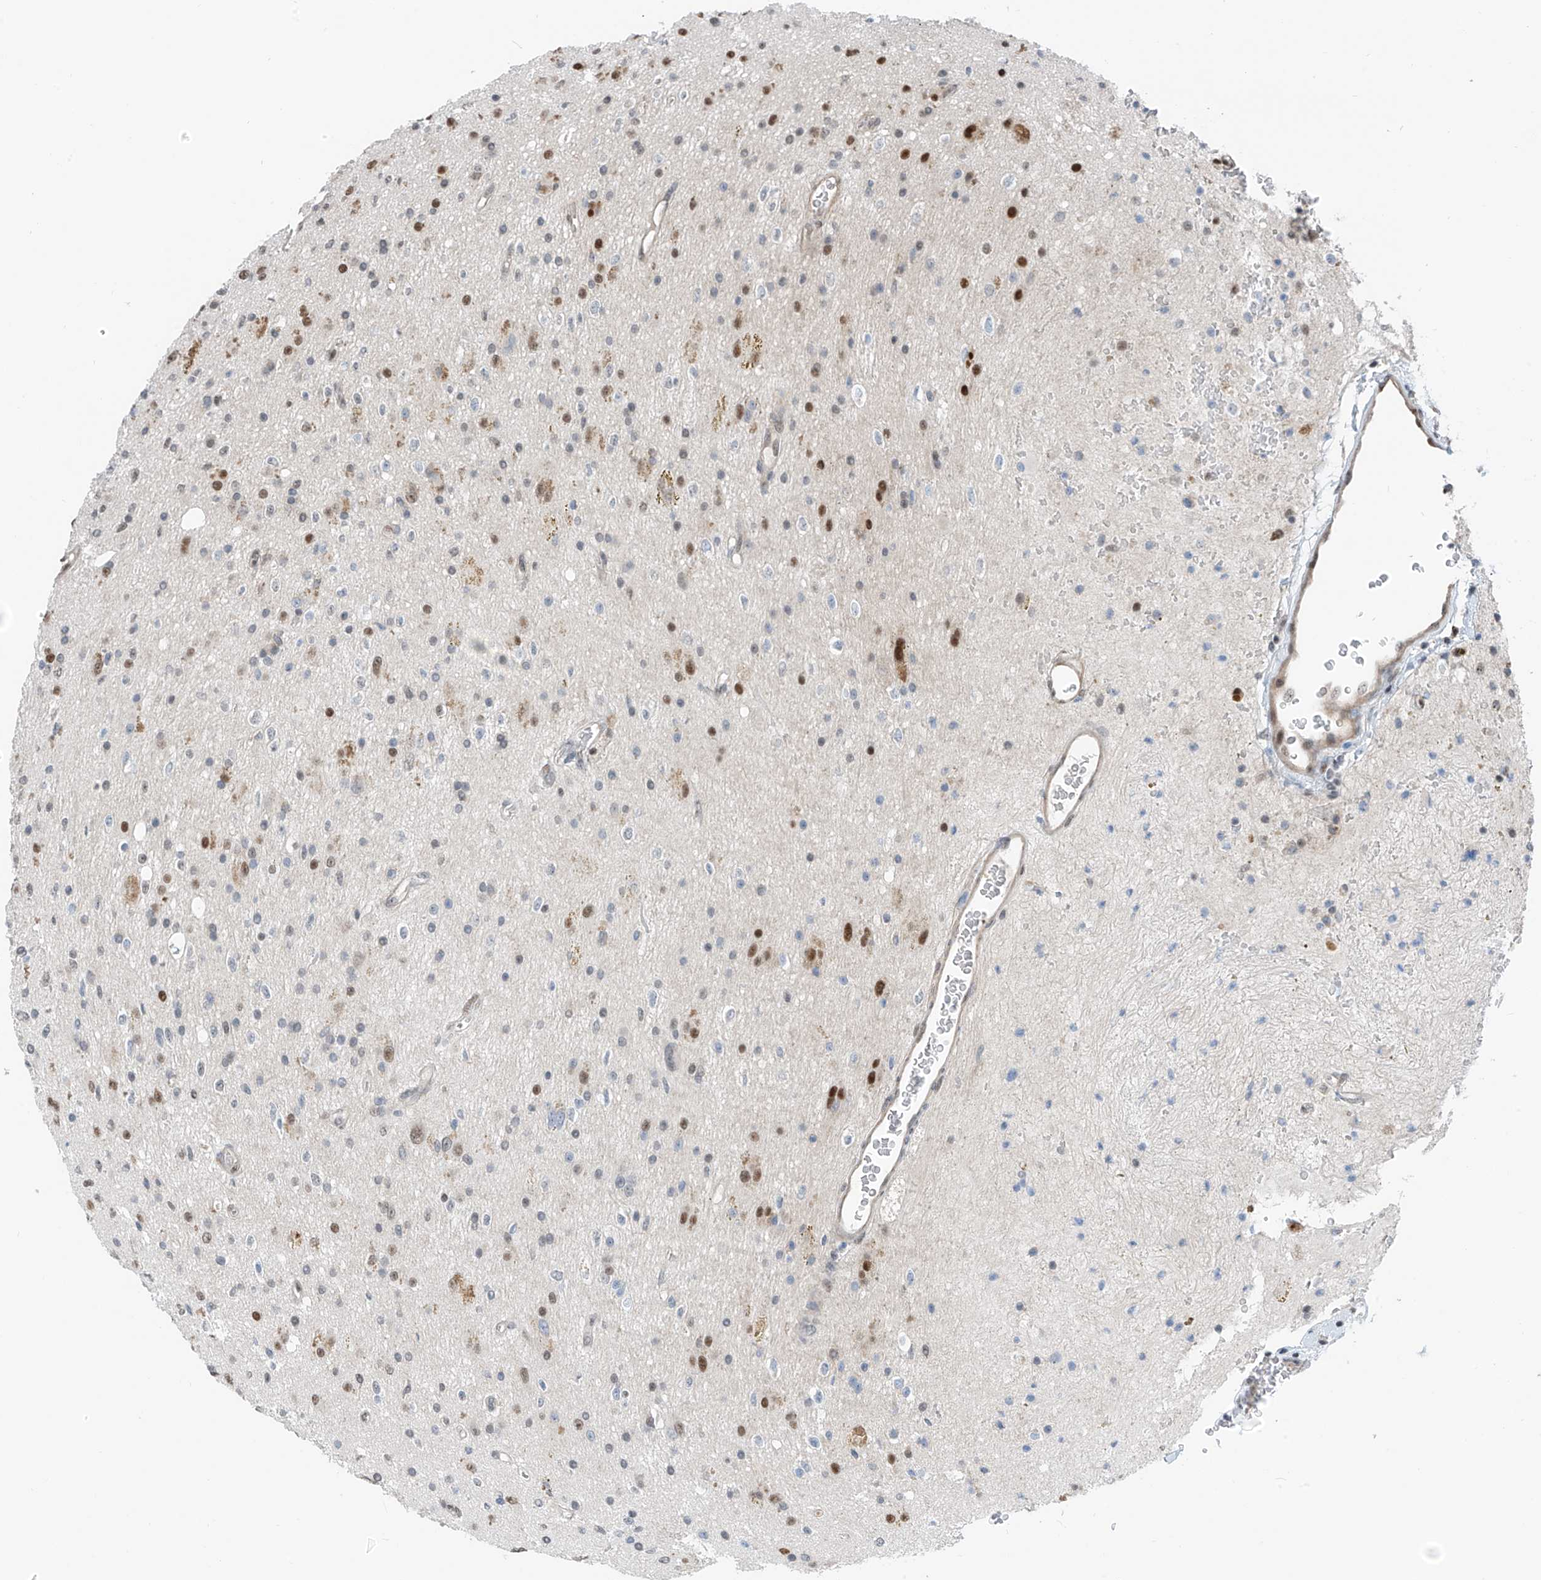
{"staining": {"intensity": "moderate", "quantity": "<25%", "location": "nuclear"}, "tissue": "glioma", "cell_type": "Tumor cells", "image_type": "cancer", "snomed": [{"axis": "morphology", "description": "Glioma, malignant, High grade"}, {"axis": "topography", "description": "Brain"}], "caption": "A micrograph showing moderate nuclear expression in approximately <25% of tumor cells in glioma, as visualized by brown immunohistochemical staining.", "gene": "RBP7", "patient": {"sex": "male", "age": 34}}